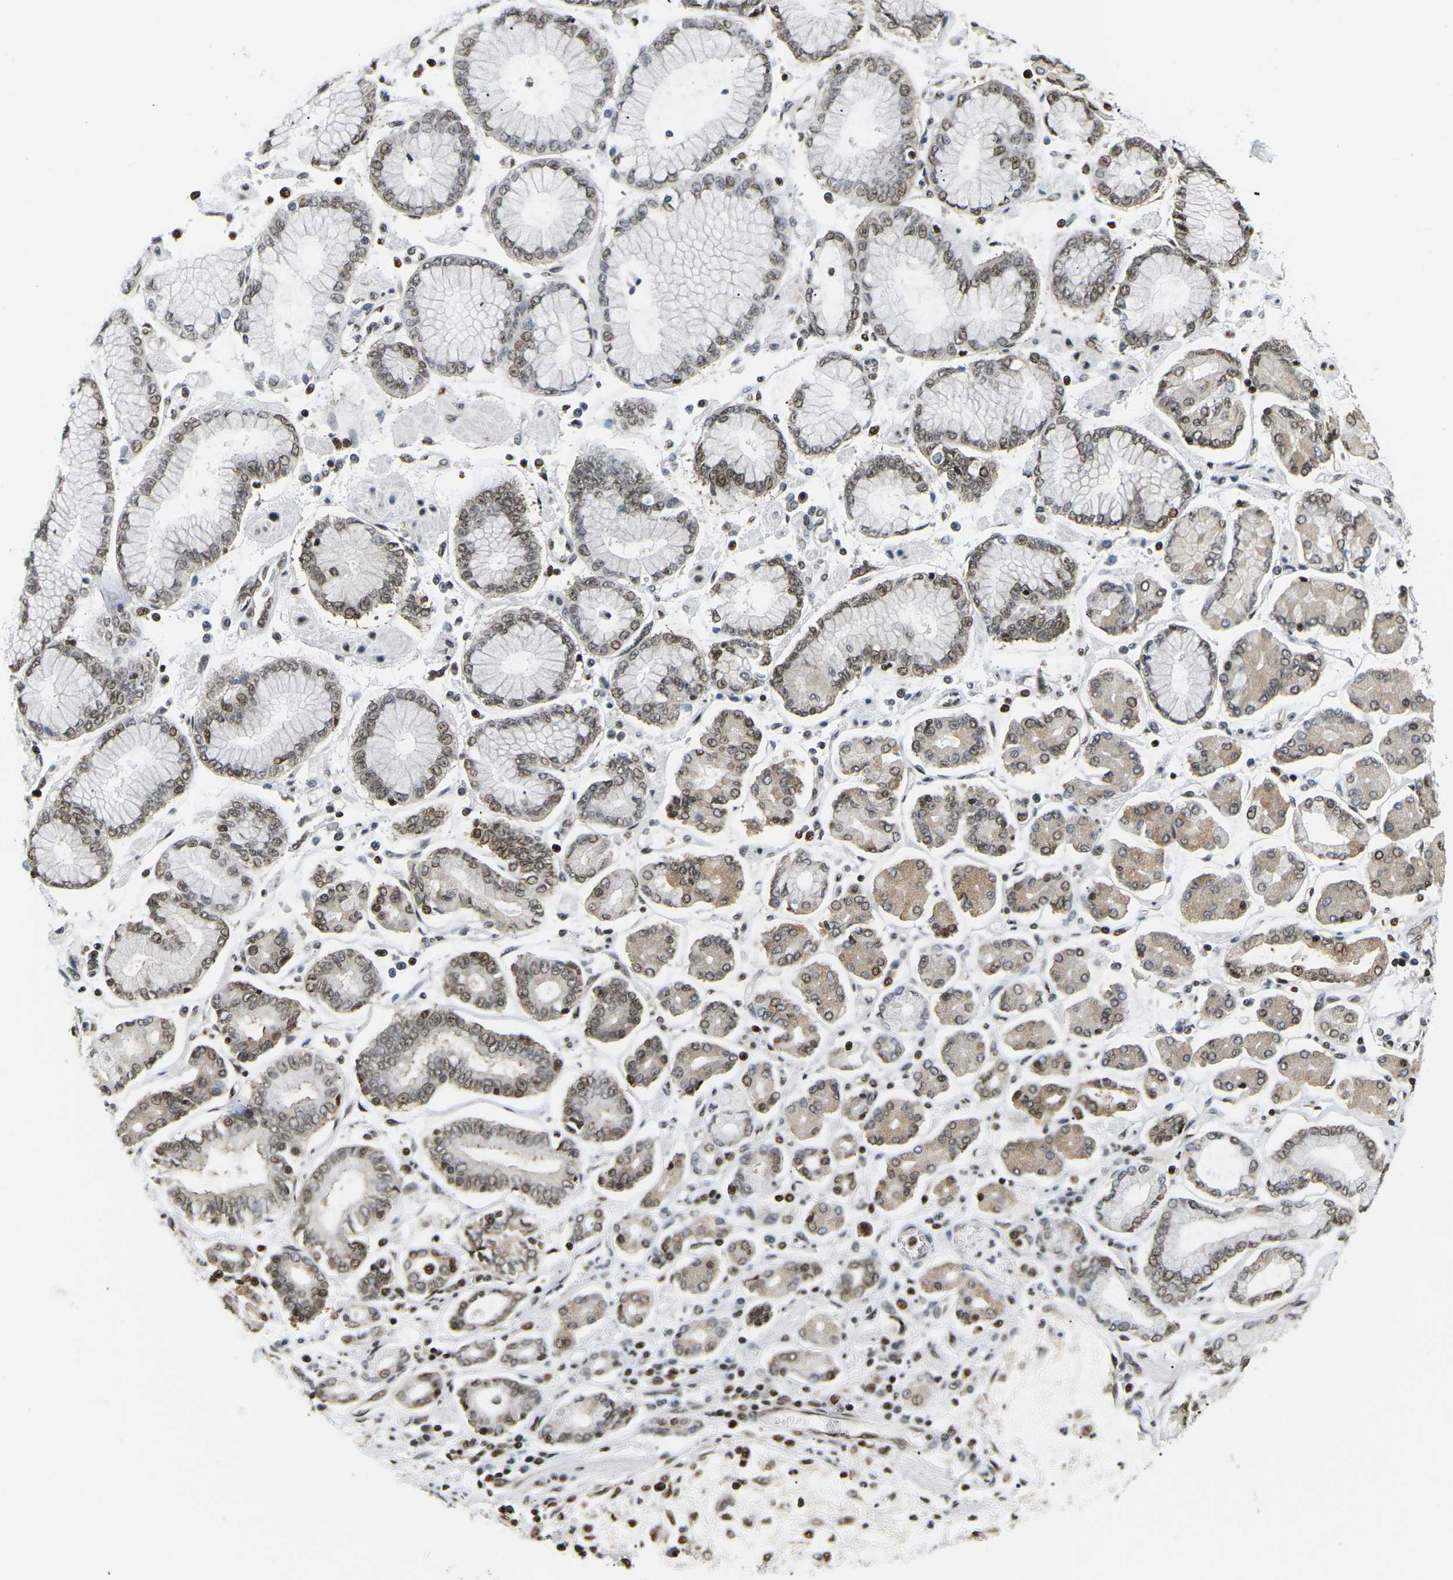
{"staining": {"intensity": "weak", "quantity": ">75%", "location": "cytoplasmic/membranous,nuclear"}, "tissue": "stomach cancer", "cell_type": "Tumor cells", "image_type": "cancer", "snomed": [{"axis": "morphology", "description": "Adenocarcinoma, NOS"}, {"axis": "topography", "description": "Stomach"}], "caption": "Immunohistochemistry (IHC) (DAB (3,3'-diaminobenzidine)) staining of adenocarcinoma (stomach) displays weak cytoplasmic/membranous and nuclear protein staining in about >75% of tumor cells.", "gene": "CELF1", "patient": {"sex": "male", "age": 76}}